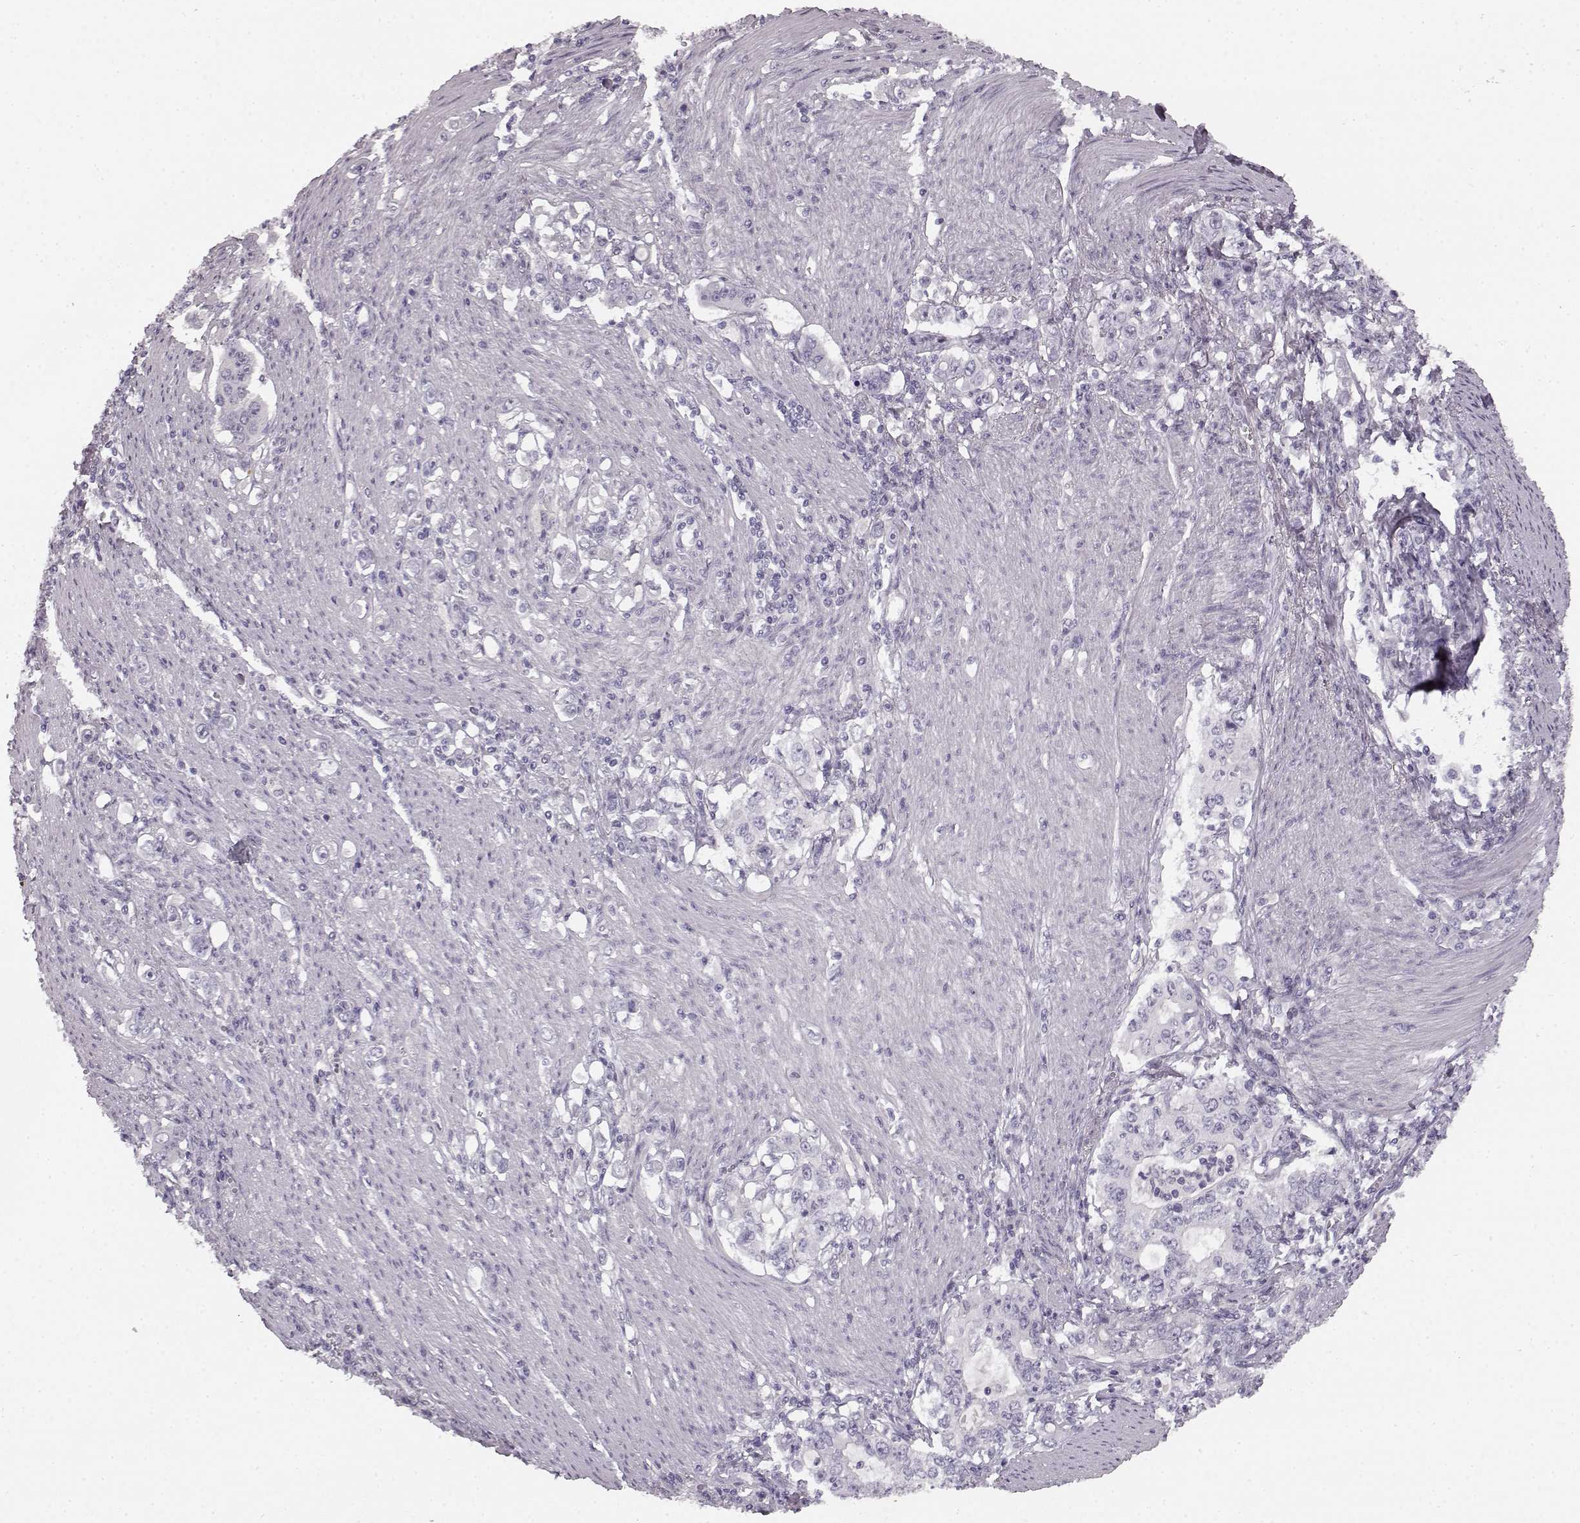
{"staining": {"intensity": "negative", "quantity": "none", "location": "none"}, "tissue": "stomach cancer", "cell_type": "Tumor cells", "image_type": "cancer", "snomed": [{"axis": "morphology", "description": "Adenocarcinoma, NOS"}, {"axis": "topography", "description": "Stomach, lower"}], "caption": "Micrograph shows no significant protein staining in tumor cells of stomach cancer (adenocarcinoma).", "gene": "KIAA0319", "patient": {"sex": "female", "age": 72}}